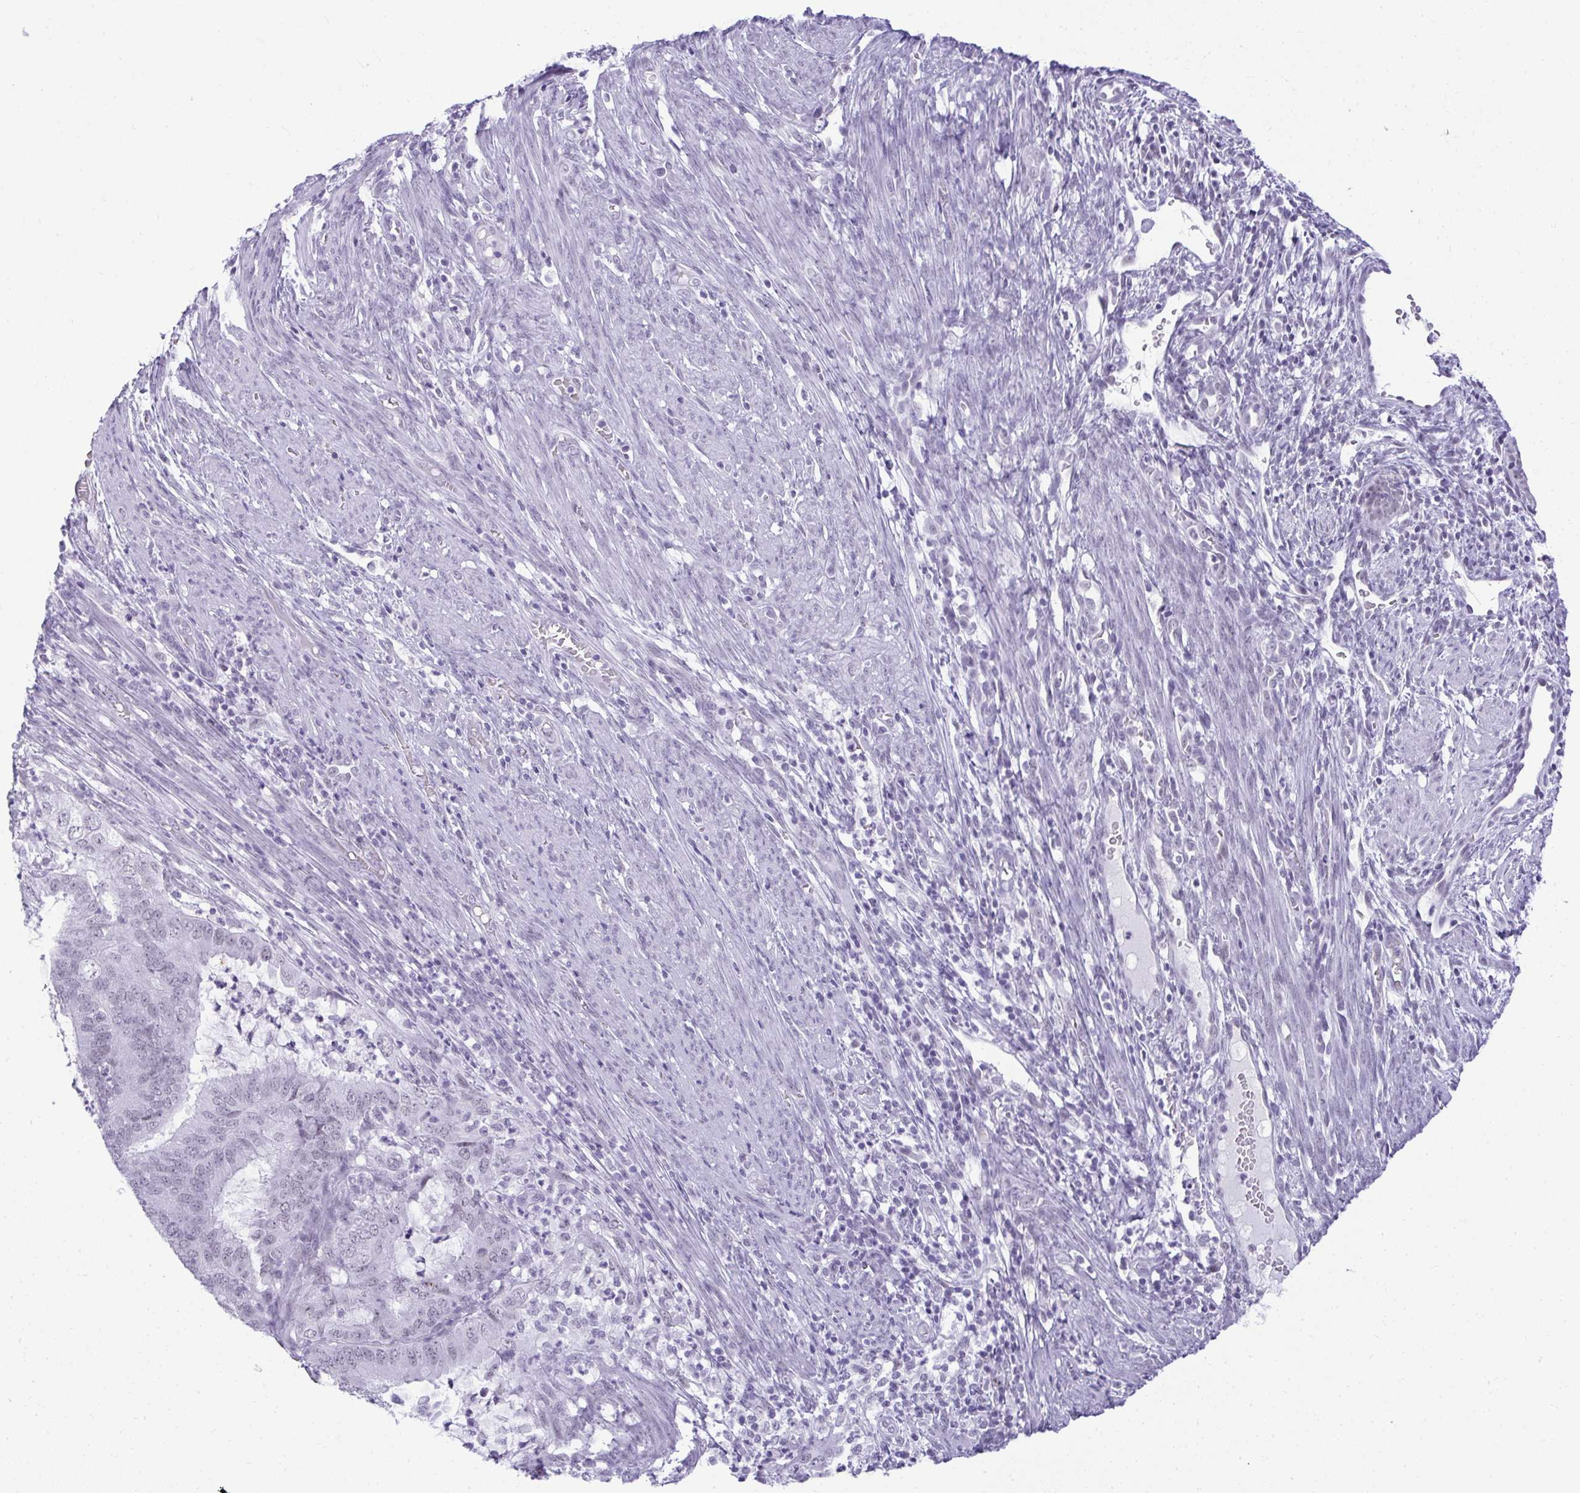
{"staining": {"intensity": "negative", "quantity": "none", "location": "none"}, "tissue": "endometrial cancer", "cell_type": "Tumor cells", "image_type": "cancer", "snomed": [{"axis": "morphology", "description": "Adenocarcinoma, NOS"}, {"axis": "topography", "description": "Endometrium"}], "caption": "This is an immunohistochemistry image of human endometrial adenocarcinoma. There is no staining in tumor cells.", "gene": "PLA2G1B", "patient": {"sex": "female", "age": 51}}